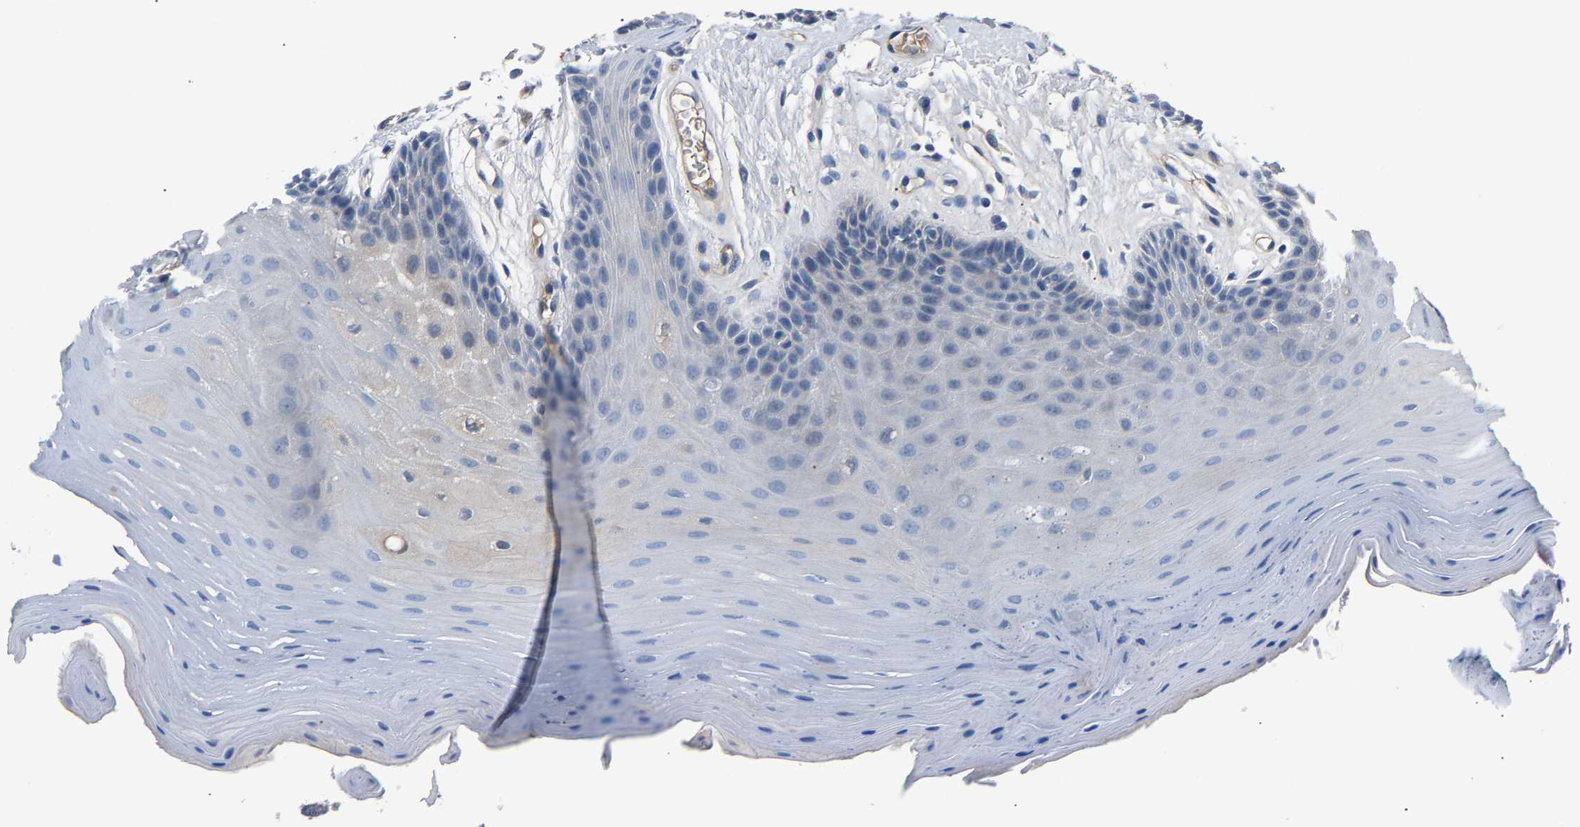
{"staining": {"intensity": "negative", "quantity": "none", "location": "none"}, "tissue": "oral mucosa", "cell_type": "Squamous epithelial cells", "image_type": "normal", "snomed": [{"axis": "morphology", "description": "Normal tissue, NOS"}, {"axis": "morphology", "description": "Squamous cell carcinoma, NOS"}, {"axis": "topography", "description": "Oral tissue"}, {"axis": "topography", "description": "Head-Neck"}], "caption": "Protein analysis of unremarkable oral mucosa exhibits no significant positivity in squamous epithelial cells.", "gene": "DNAAF5", "patient": {"sex": "male", "age": 71}}